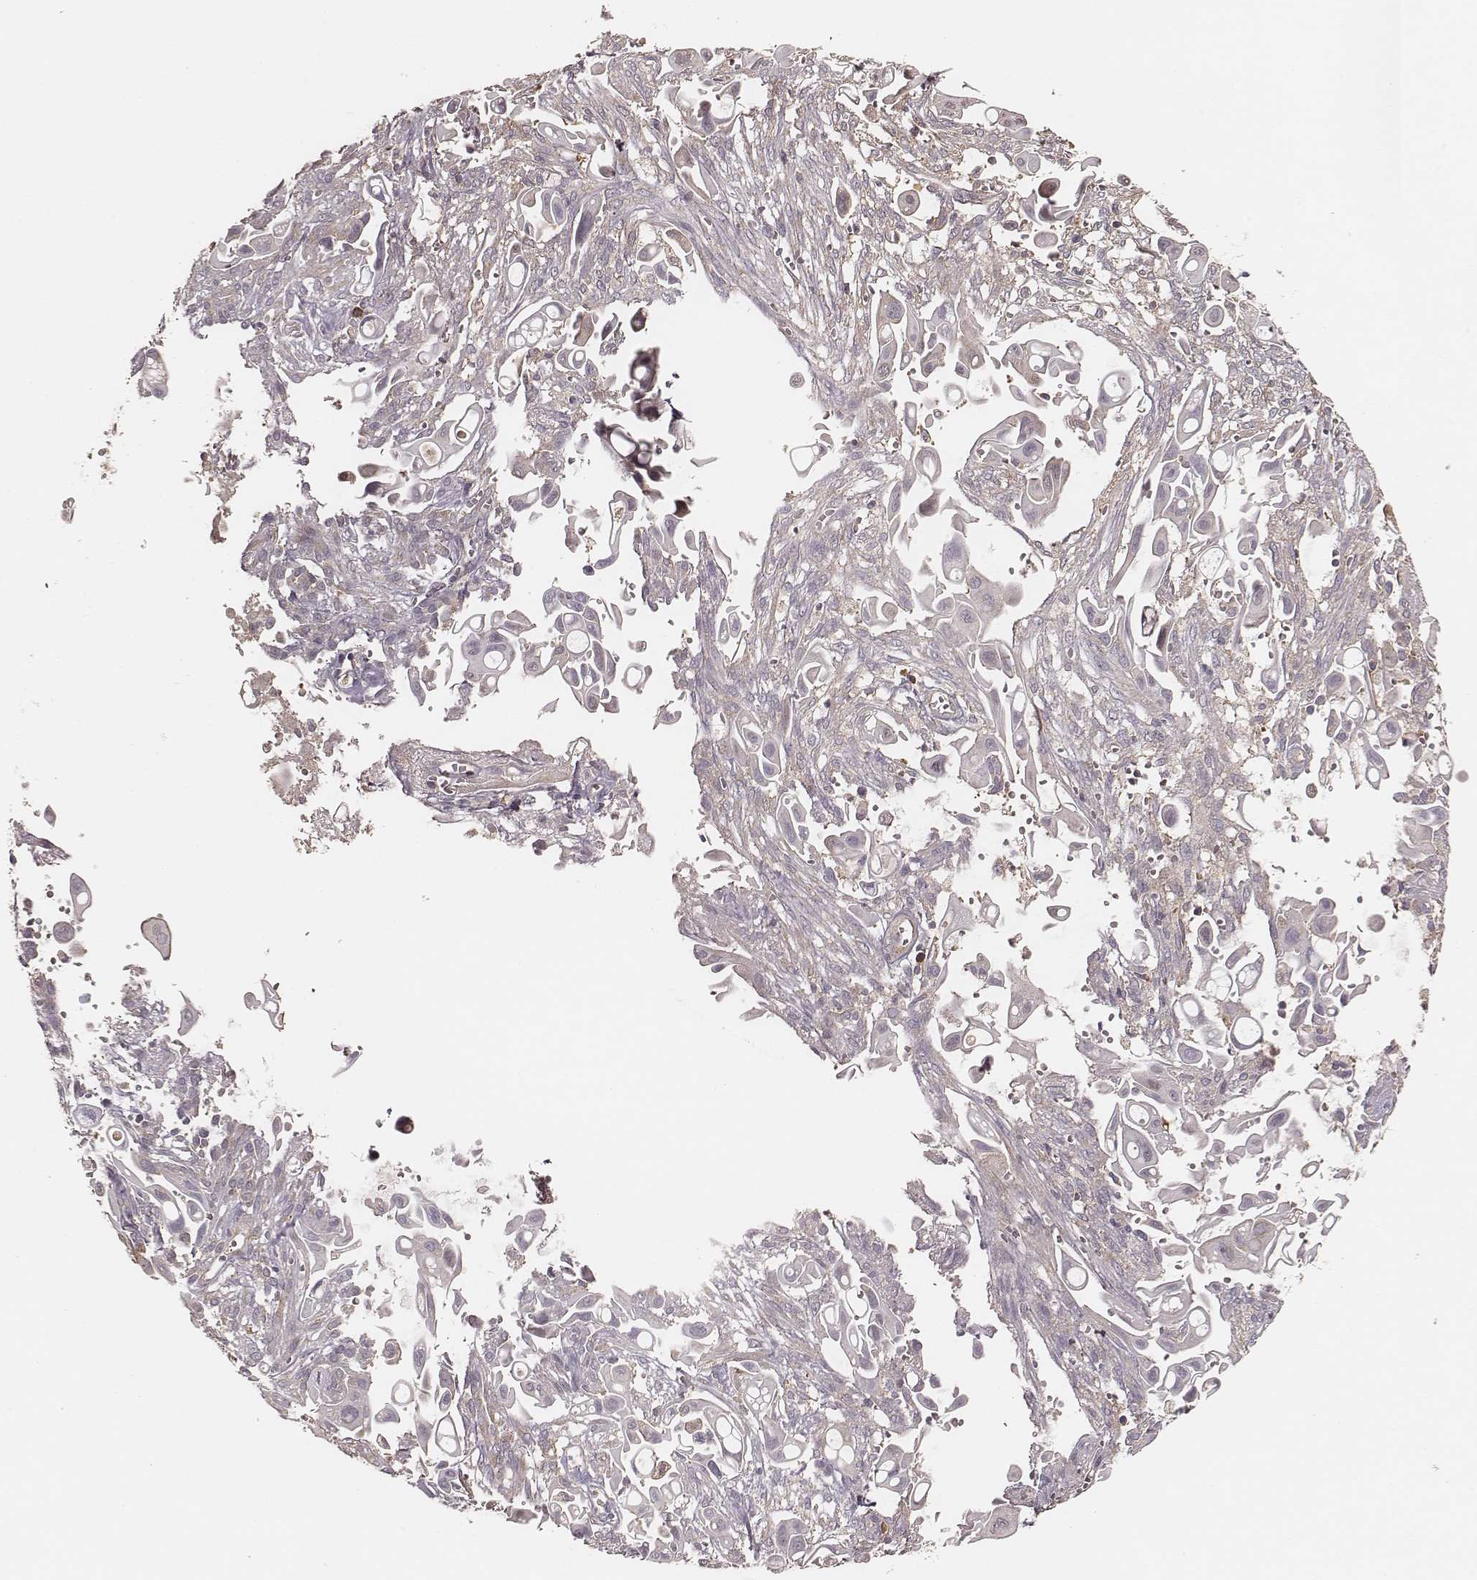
{"staining": {"intensity": "negative", "quantity": "none", "location": "none"}, "tissue": "pancreatic cancer", "cell_type": "Tumor cells", "image_type": "cancer", "snomed": [{"axis": "morphology", "description": "Adenocarcinoma, NOS"}, {"axis": "topography", "description": "Pancreas"}], "caption": "Immunohistochemistry of pancreatic cancer exhibits no positivity in tumor cells.", "gene": "CARS1", "patient": {"sex": "male", "age": 50}}